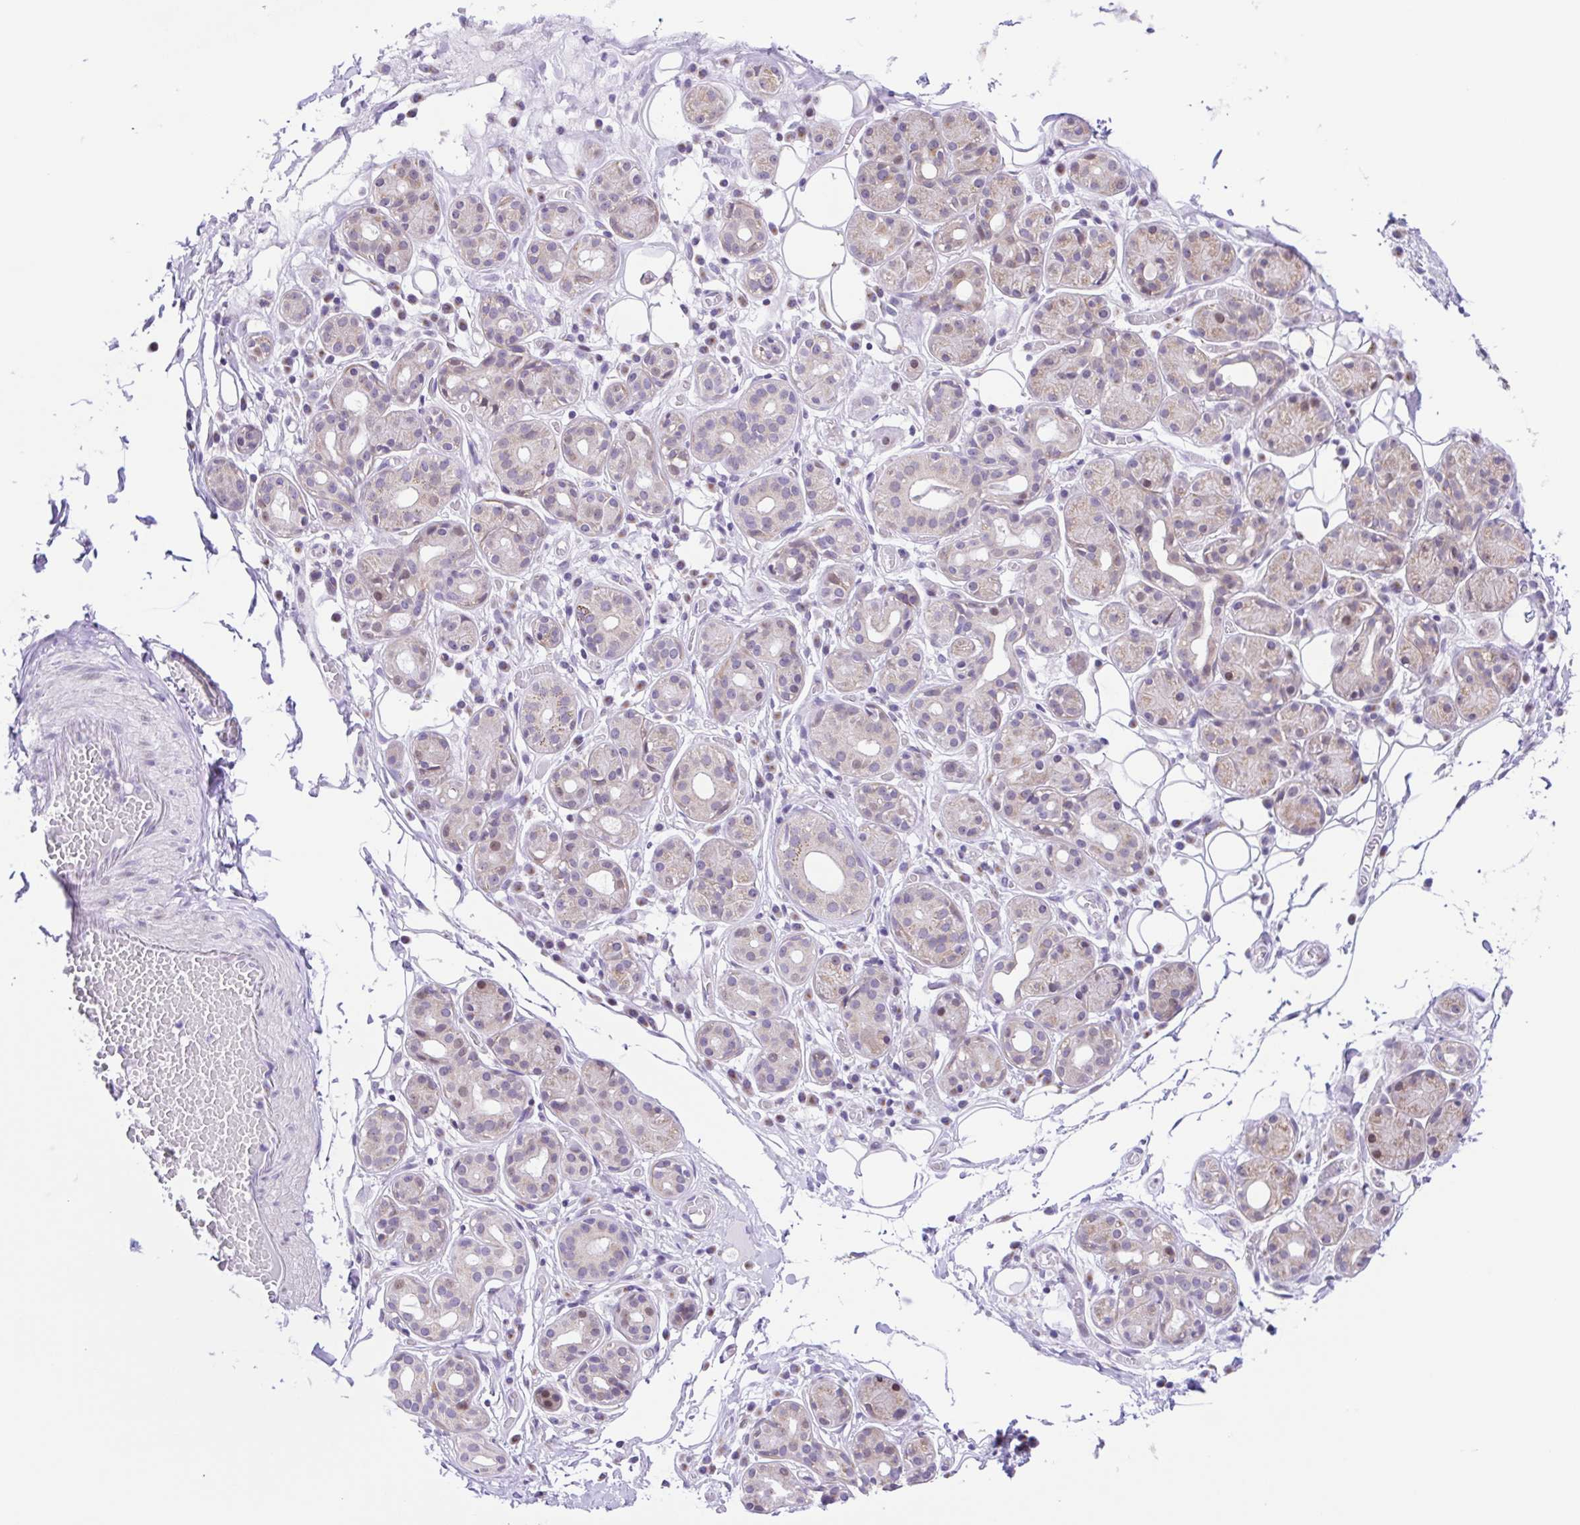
{"staining": {"intensity": "weak", "quantity": "<25%", "location": "cytoplasmic/membranous,nuclear"}, "tissue": "salivary gland", "cell_type": "Glandular cells", "image_type": "normal", "snomed": [{"axis": "morphology", "description": "Normal tissue, NOS"}, {"axis": "topography", "description": "Salivary gland"}, {"axis": "topography", "description": "Peripheral nerve tissue"}], "caption": "This is a image of immunohistochemistry (IHC) staining of normal salivary gland, which shows no expression in glandular cells. (Brightfield microscopy of DAB (3,3'-diaminobenzidine) immunohistochemistry at high magnification).", "gene": "ENSG00000286022", "patient": {"sex": "male", "age": 71}}